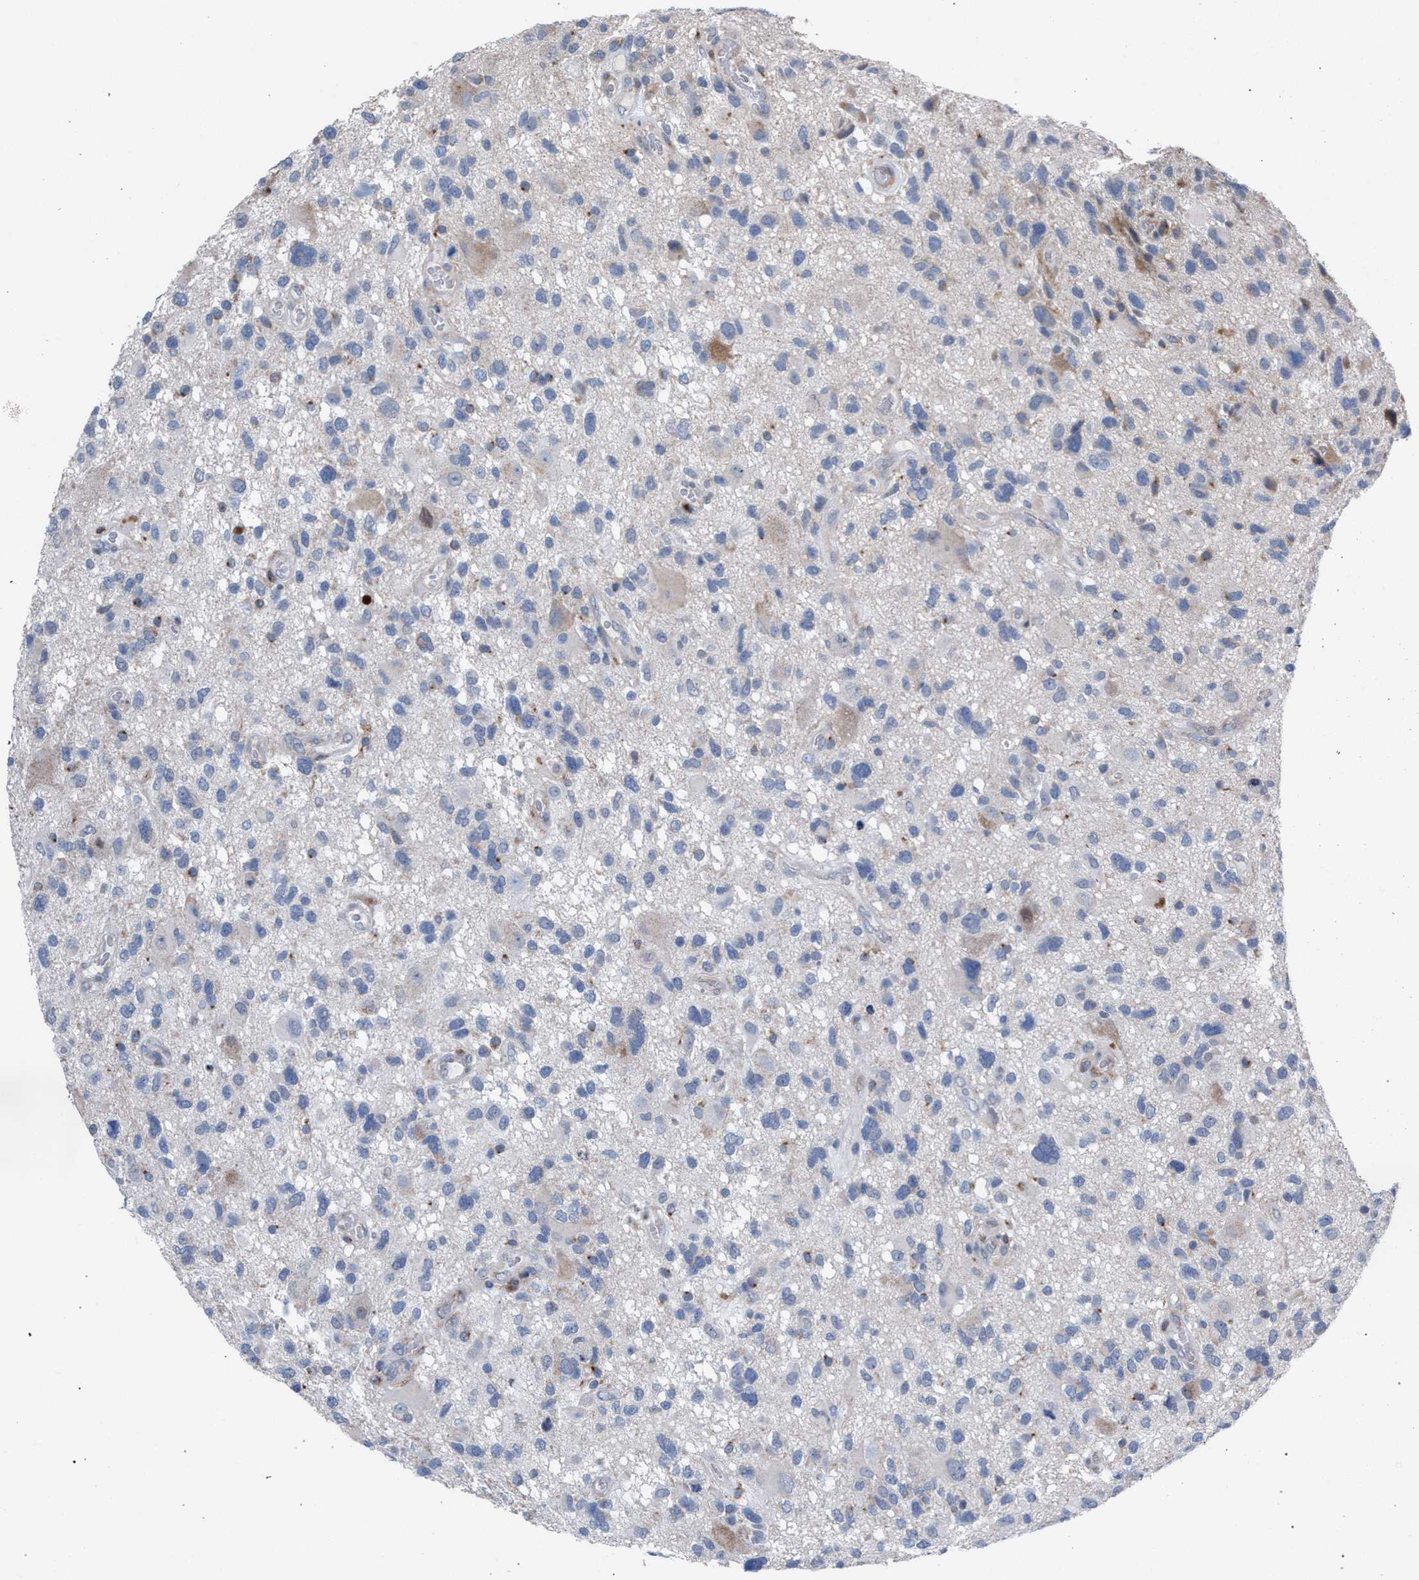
{"staining": {"intensity": "weak", "quantity": "<25%", "location": "cytoplasmic/membranous"}, "tissue": "glioma", "cell_type": "Tumor cells", "image_type": "cancer", "snomed": [{"axis": "morphology", "description": "Glioma, malignant, High grade"}, {"axis": "topography", "description": "Brain"}], "caption": "Glioma was stained to show a protein in brown. There is no significant positivity in tumor cells.", "gene": "RNF135", "patient": {"sex": "male", "age": 33}}